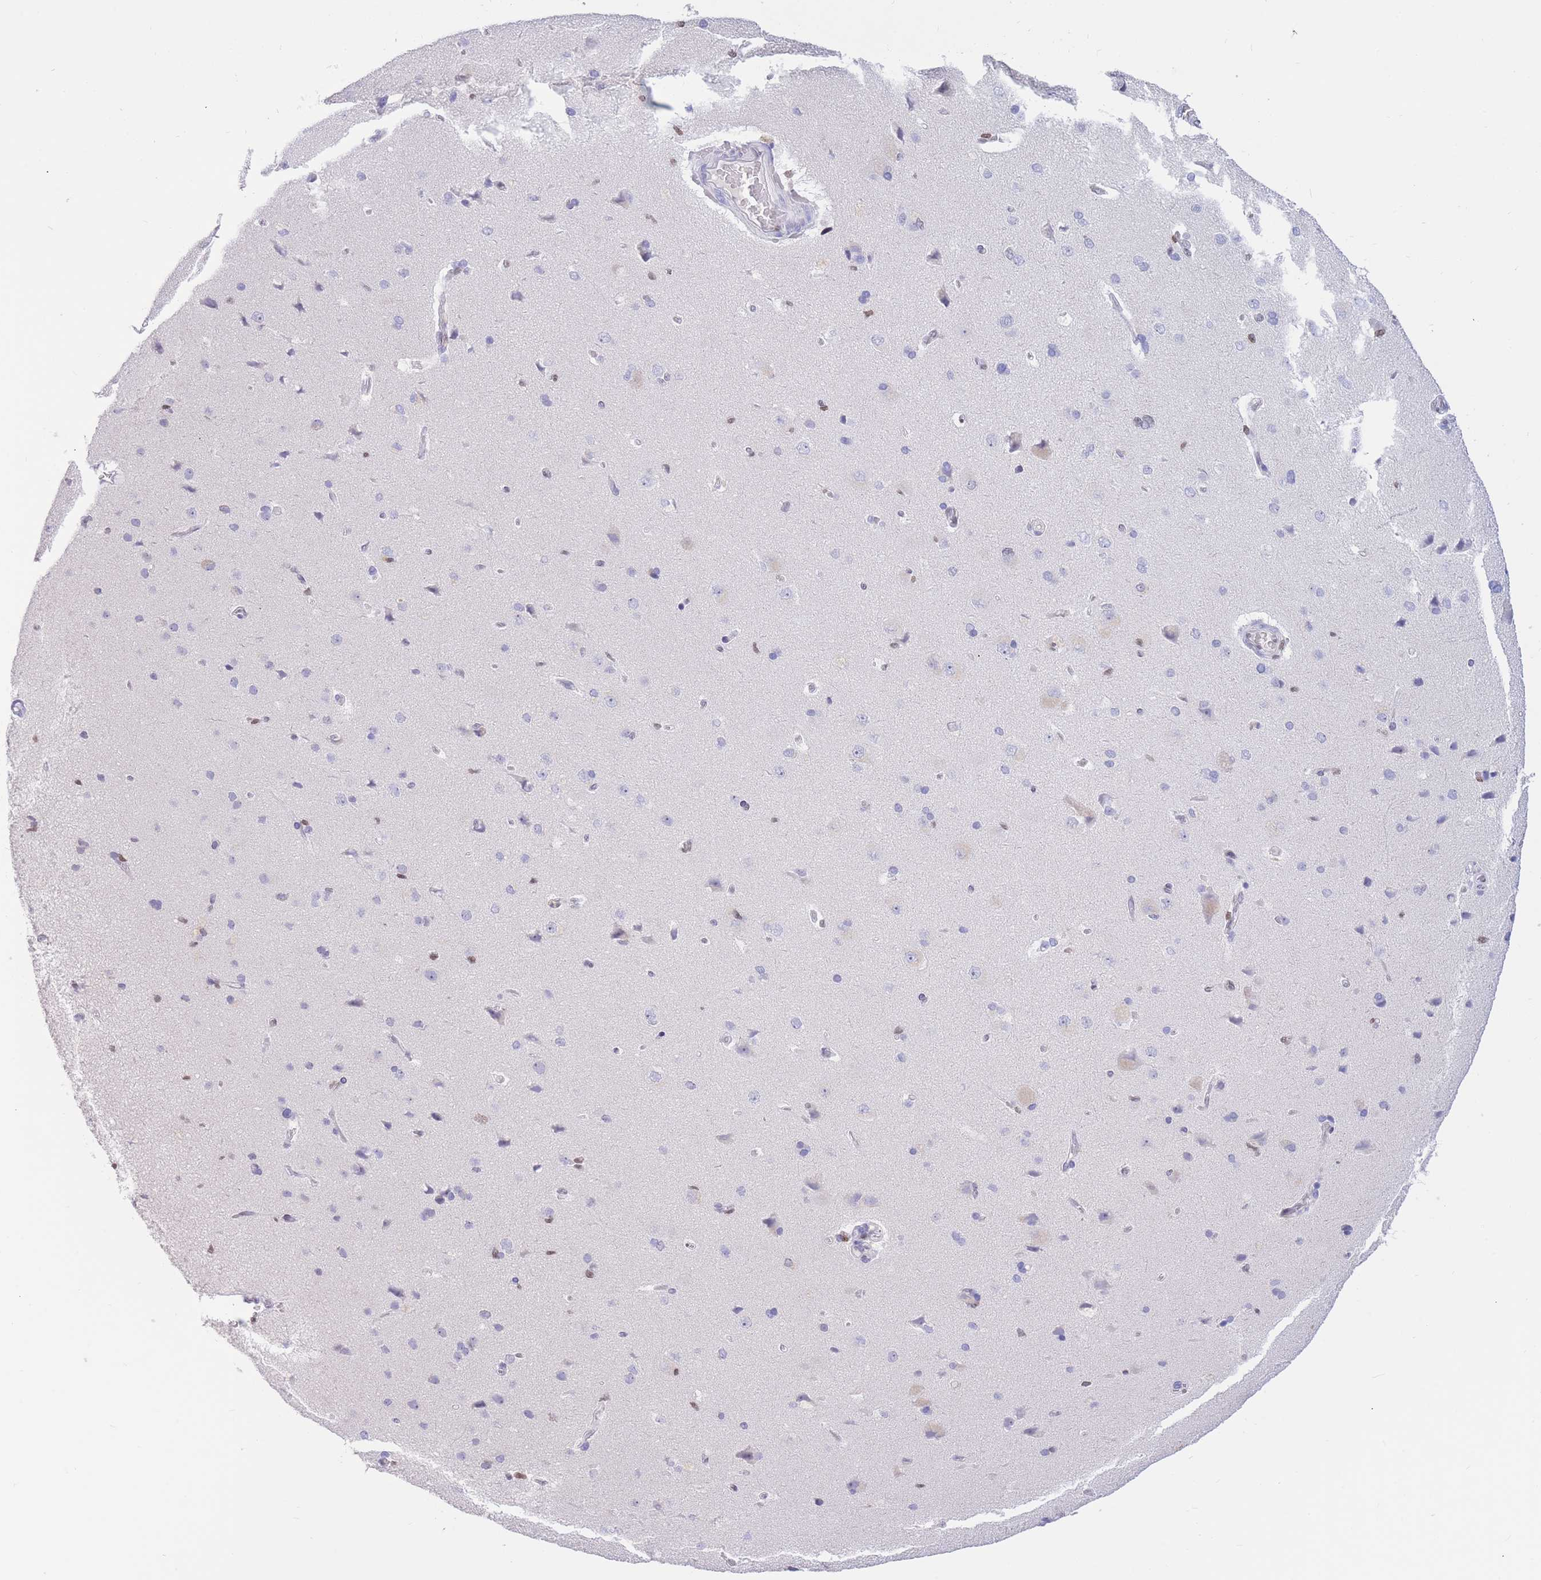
{"staining": {"intensity": "weak", "quantity": "<25%", "location": "cytoplasmic/membranous"}, "tissue": "cerebral cortex", "cell_type": "Endothelial cells", "image_type": "normal", "snomed": [{"axis": "morphology", "description": "Normal tissue, NOS"}, {"axis": "topography", "description": "Cerebral cortex"}], "caption": "IHC of unremarkable cerebral cortex demonstrates no staining in endothelial cells.", "gene": "HMGN1", "patient": {"sex": "male", "age": 62}}